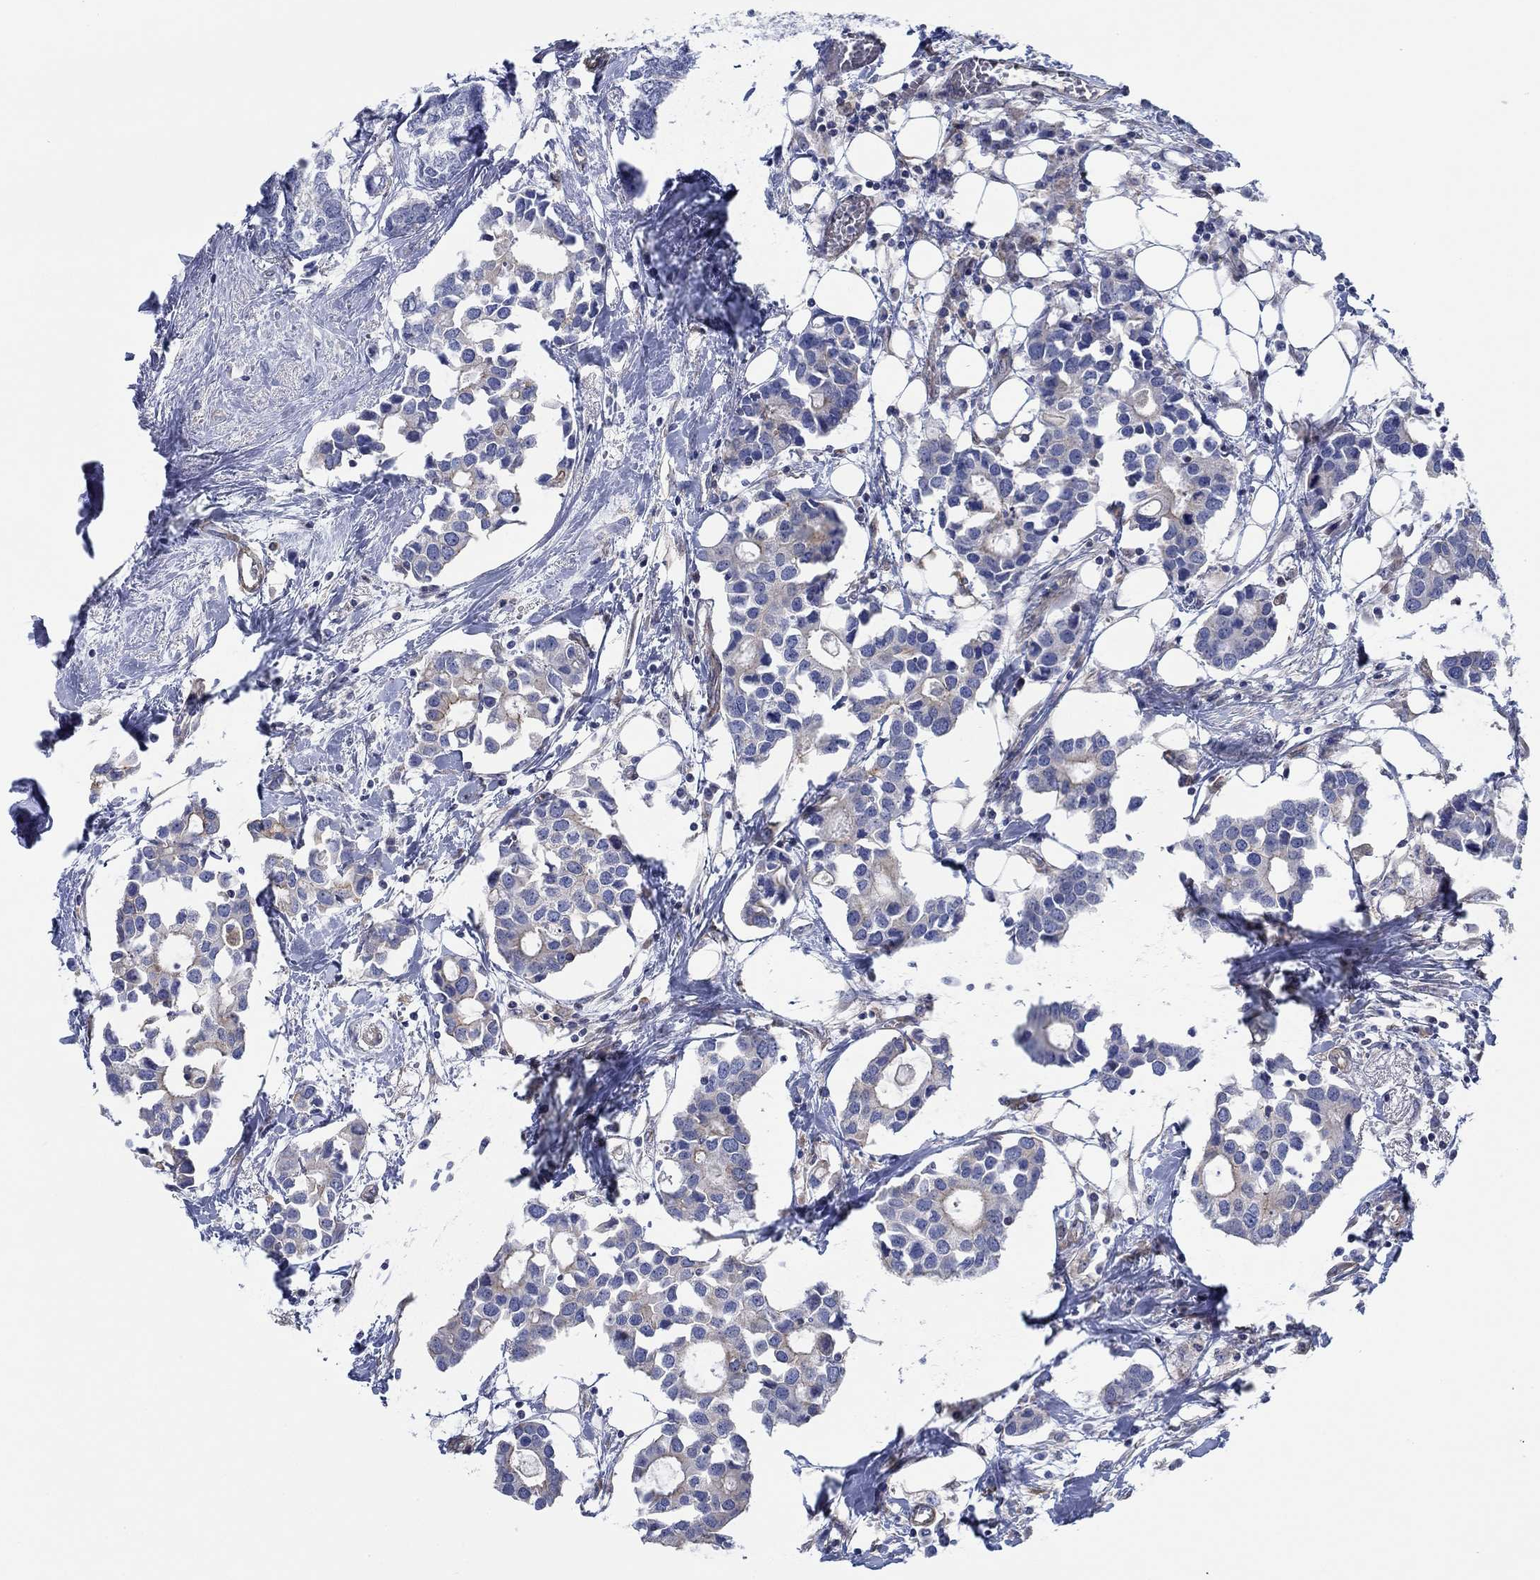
{"staining": {"intensity": "weak", "quantity": "<25%", "location": "cytoplasmic/membranous"}, "tissue": "breast cancer", "cell_type": "Tumor cells", "image_type": "cancer", "snomed": [{"axis": "morphology", "description": "Duct carcinoma"}, {"axis": "topography", "description": "Breast"}], "caption": "Breast infiltrating ductal carcinoma stained for a protein using IHC demonstrates no expression tumor cells.", "gene": "FMN1", "patient": {"sex": "female", "age": 83}}